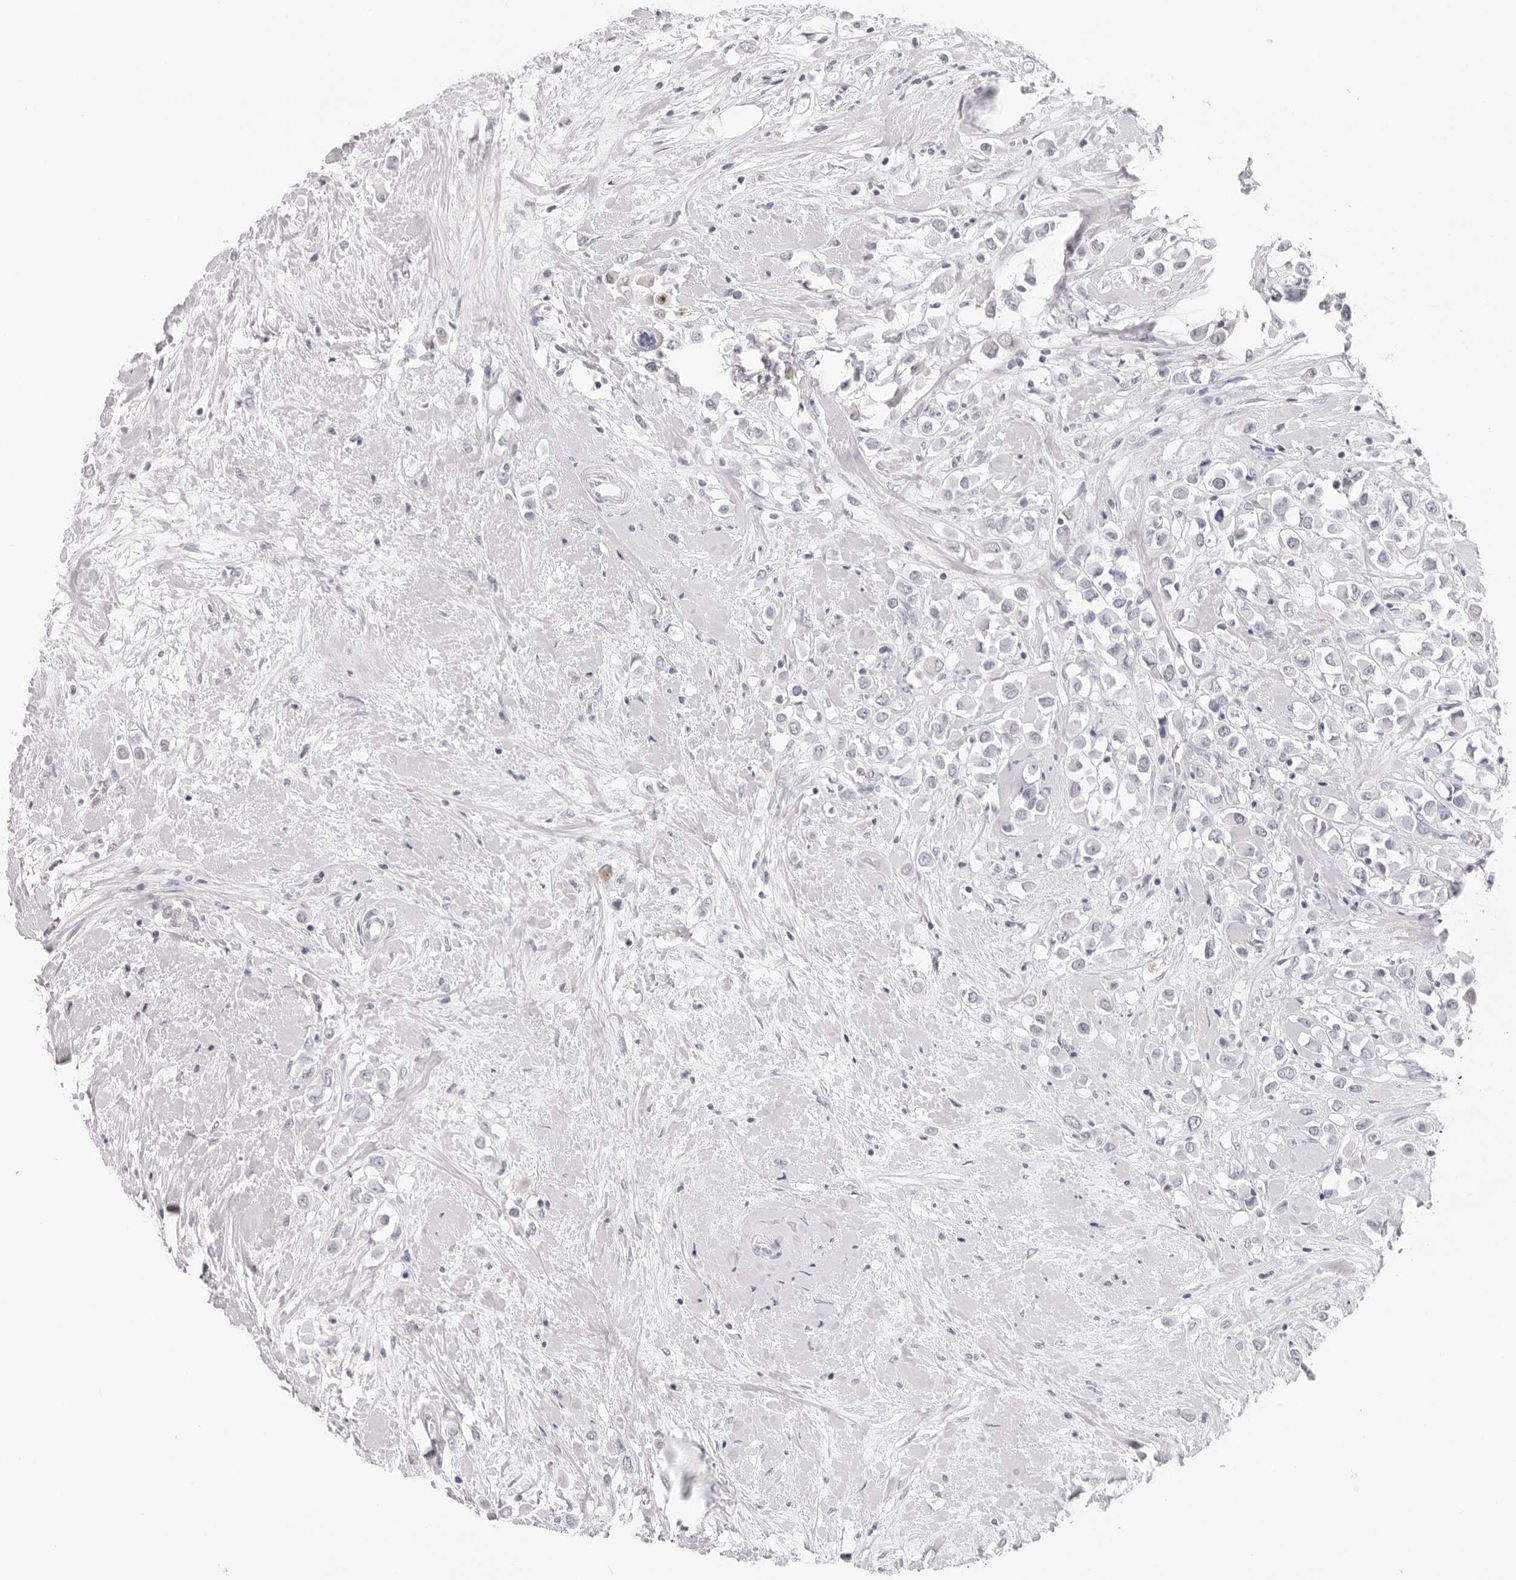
{"staining": {"intensity": "moderate", "quantity": "<25%", "location": "cytoplasmic/membranous"}, "tissue": "breast cancer", "cell_type": "Tumor cells", "image_type": "cancer", "snomed": [{"axis": "morphology", "description": "Duct carcinoma"}, {"axis": "topography", "description": "Breast"}], "caption": "Immunohistochemical staining of human breast cancer (infiltrating ductal carcinoma) exhibits low levels of moderate cytoplasmic/membranous positivity in approximately <25% of tumor cells.", "gene": "CST5", "patient": {"sex": "female", "age": 61}}